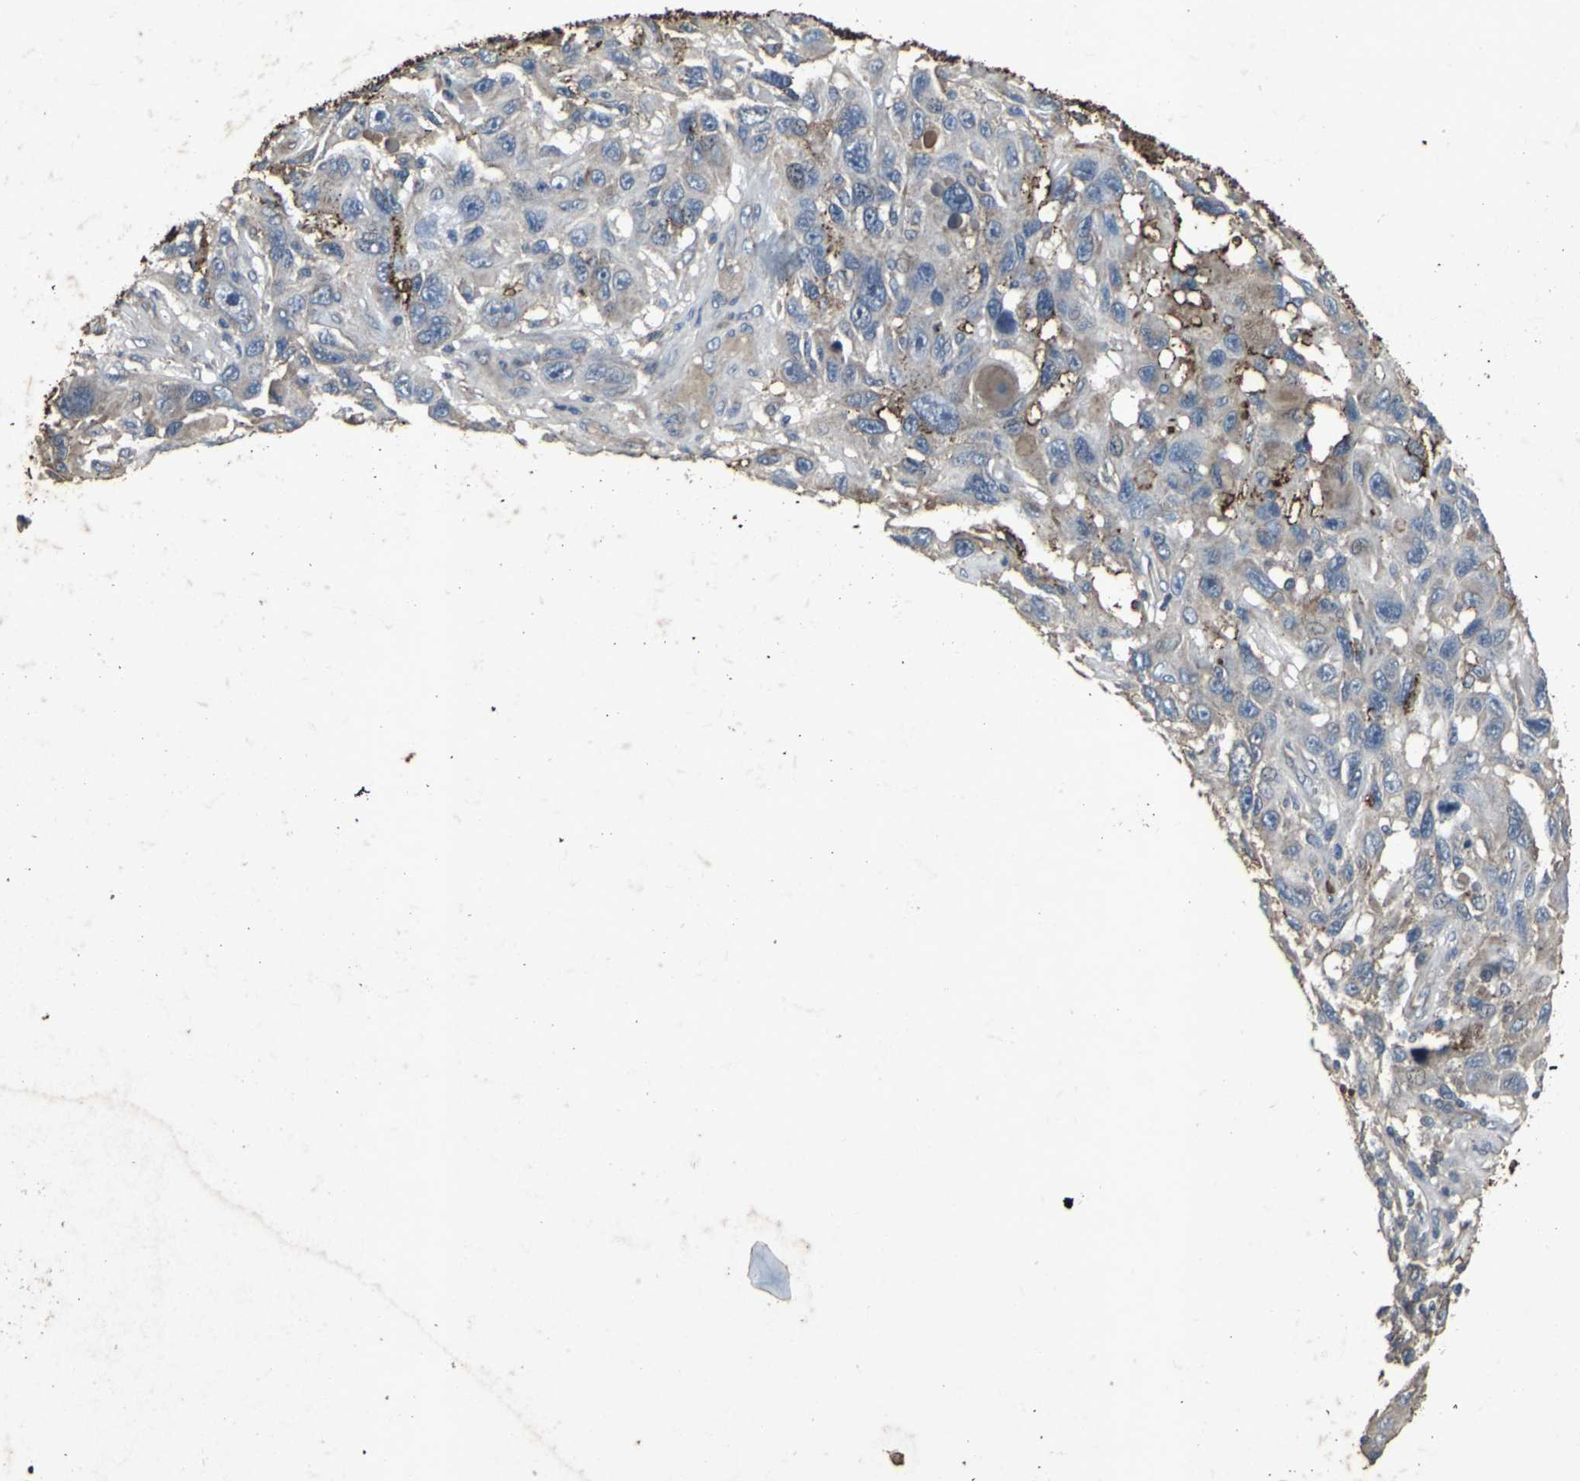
{"staining": {"intensity": "weak", "quantity": ">75%", "location": "cytoplasmic/membranous"}, "tissue": "melanoma", "cell_type": "Tumor cells", "image_type": "cancer", "snomed": [{"axis": "morphology", "description": "Malignant melanoma, NOS"}, {"axis": "topography", "description": "Skin"}], "caption": "The photomicrograph reveals immunohistochemical staining of melanoma. There is weak cytoplasmic/membranous expression is appreciated in approximately >75% of tumor cells. (DAB (3,3'-diaminobenzidine) = brown stain, brightfield microscopy at high magnification).", "gene": "CCR9", "patient": {"sex": "male", "age": 53}}